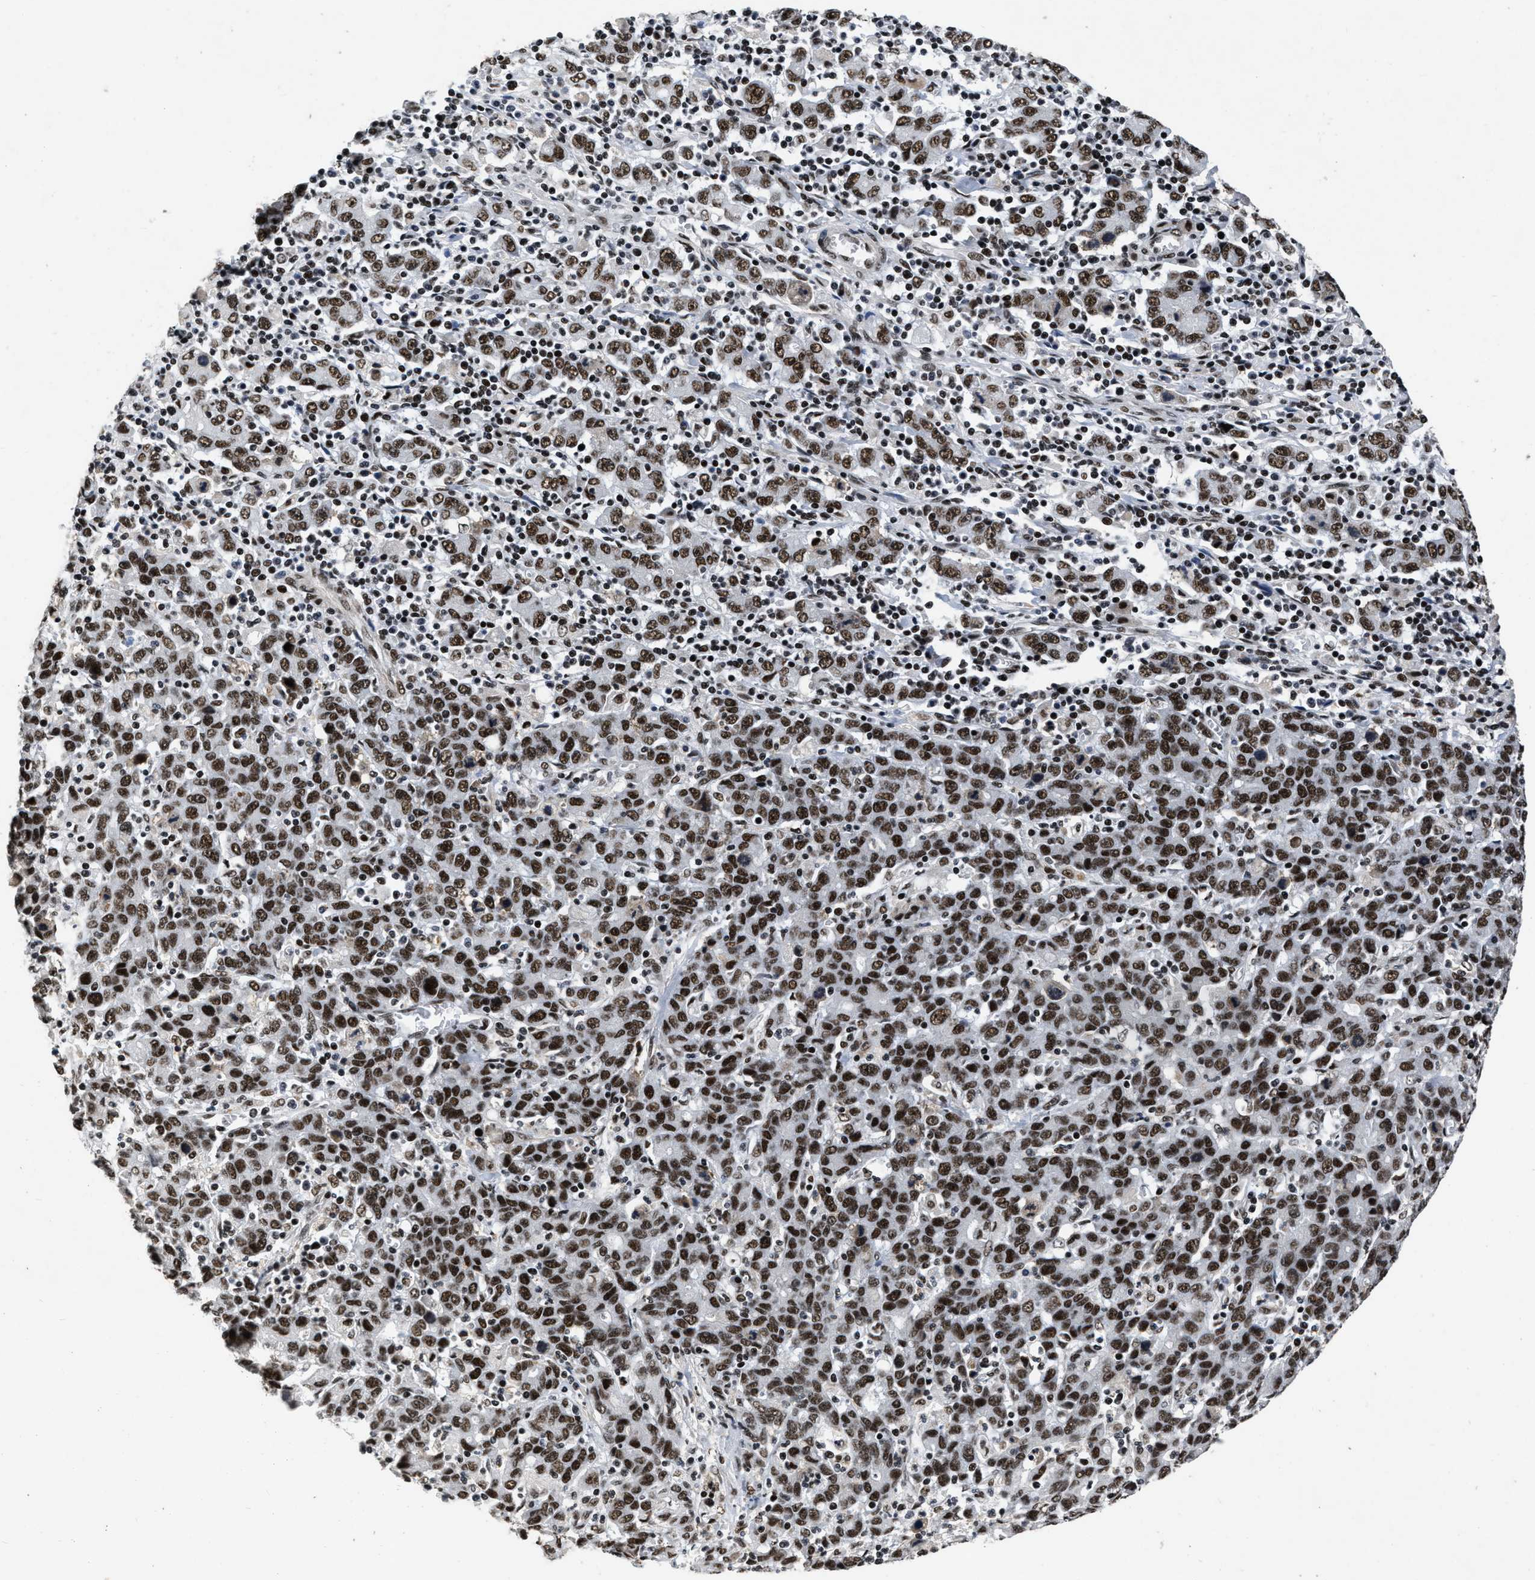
{"staining": {"intensity": "strong", "quantity": ">75%", "location": "nuclear"}, "tissue": "stomach cancer", "cell_type": "Tumor cells", "image_type": "cancer", "snomed": [{"axis": "morphology", "description": "Adenocarcinoma, NOS"}, {"axis": "topography", "description": "Stomach, upper"}], "caption": "Immunohistochemistry (IHC) micrograph of neoplastic tissue: stomach adenocarcinoma stained using IHC exhibits high levels of strong protein expression localized specifically in the nuclear of tumor cells, appearing as a nuclear brown color.", "gene": "SMARCB1", "patient": {"sex": "male", "age": 69}}